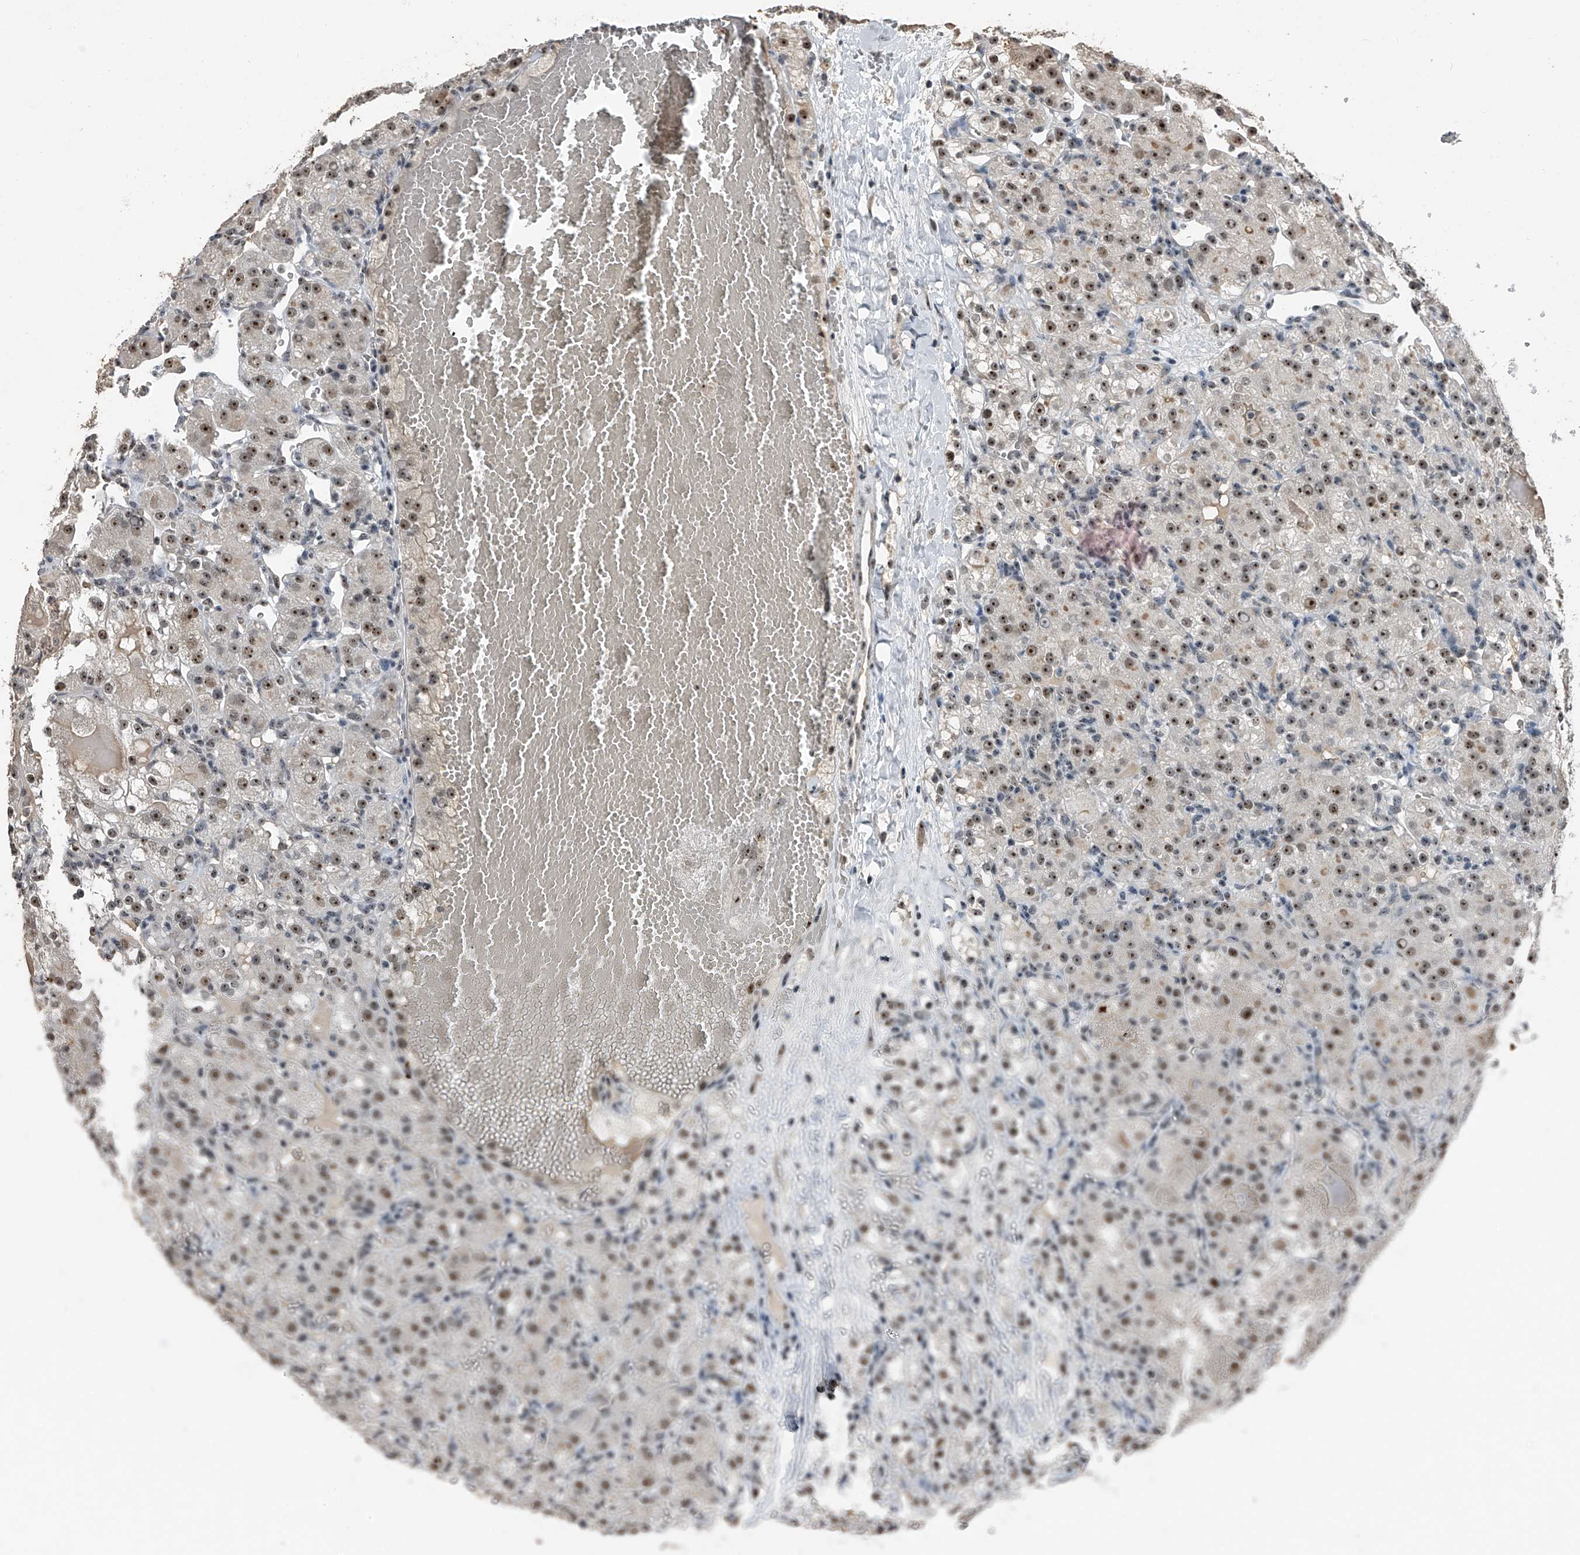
{"staining": {"intensity": "moderate", "quantity": ">75%", "location": "nuclear"}, "tissue": "renal cancer", "cell_type": "Tumor cells", "image_type": "cancer", "snomed": [{"axis": "morphology", "description": "Normal tissue, NOS"}, {"axis": "morphology", "description": "Adenocarcinoma, NOS"}, {"axis": "topography", "description": "Kidney"}], "caption": "Renal adenocarcinoma was stained to show a protein in brown. There is medium levels of moderate nuclear staining in about >75% of tumor cells. Immunohistochemistry stains the protein of interest in brown and the nuclei are stained blue.", "gene": "TCOF1", "patient": {"sex": "male", "age": 61}}